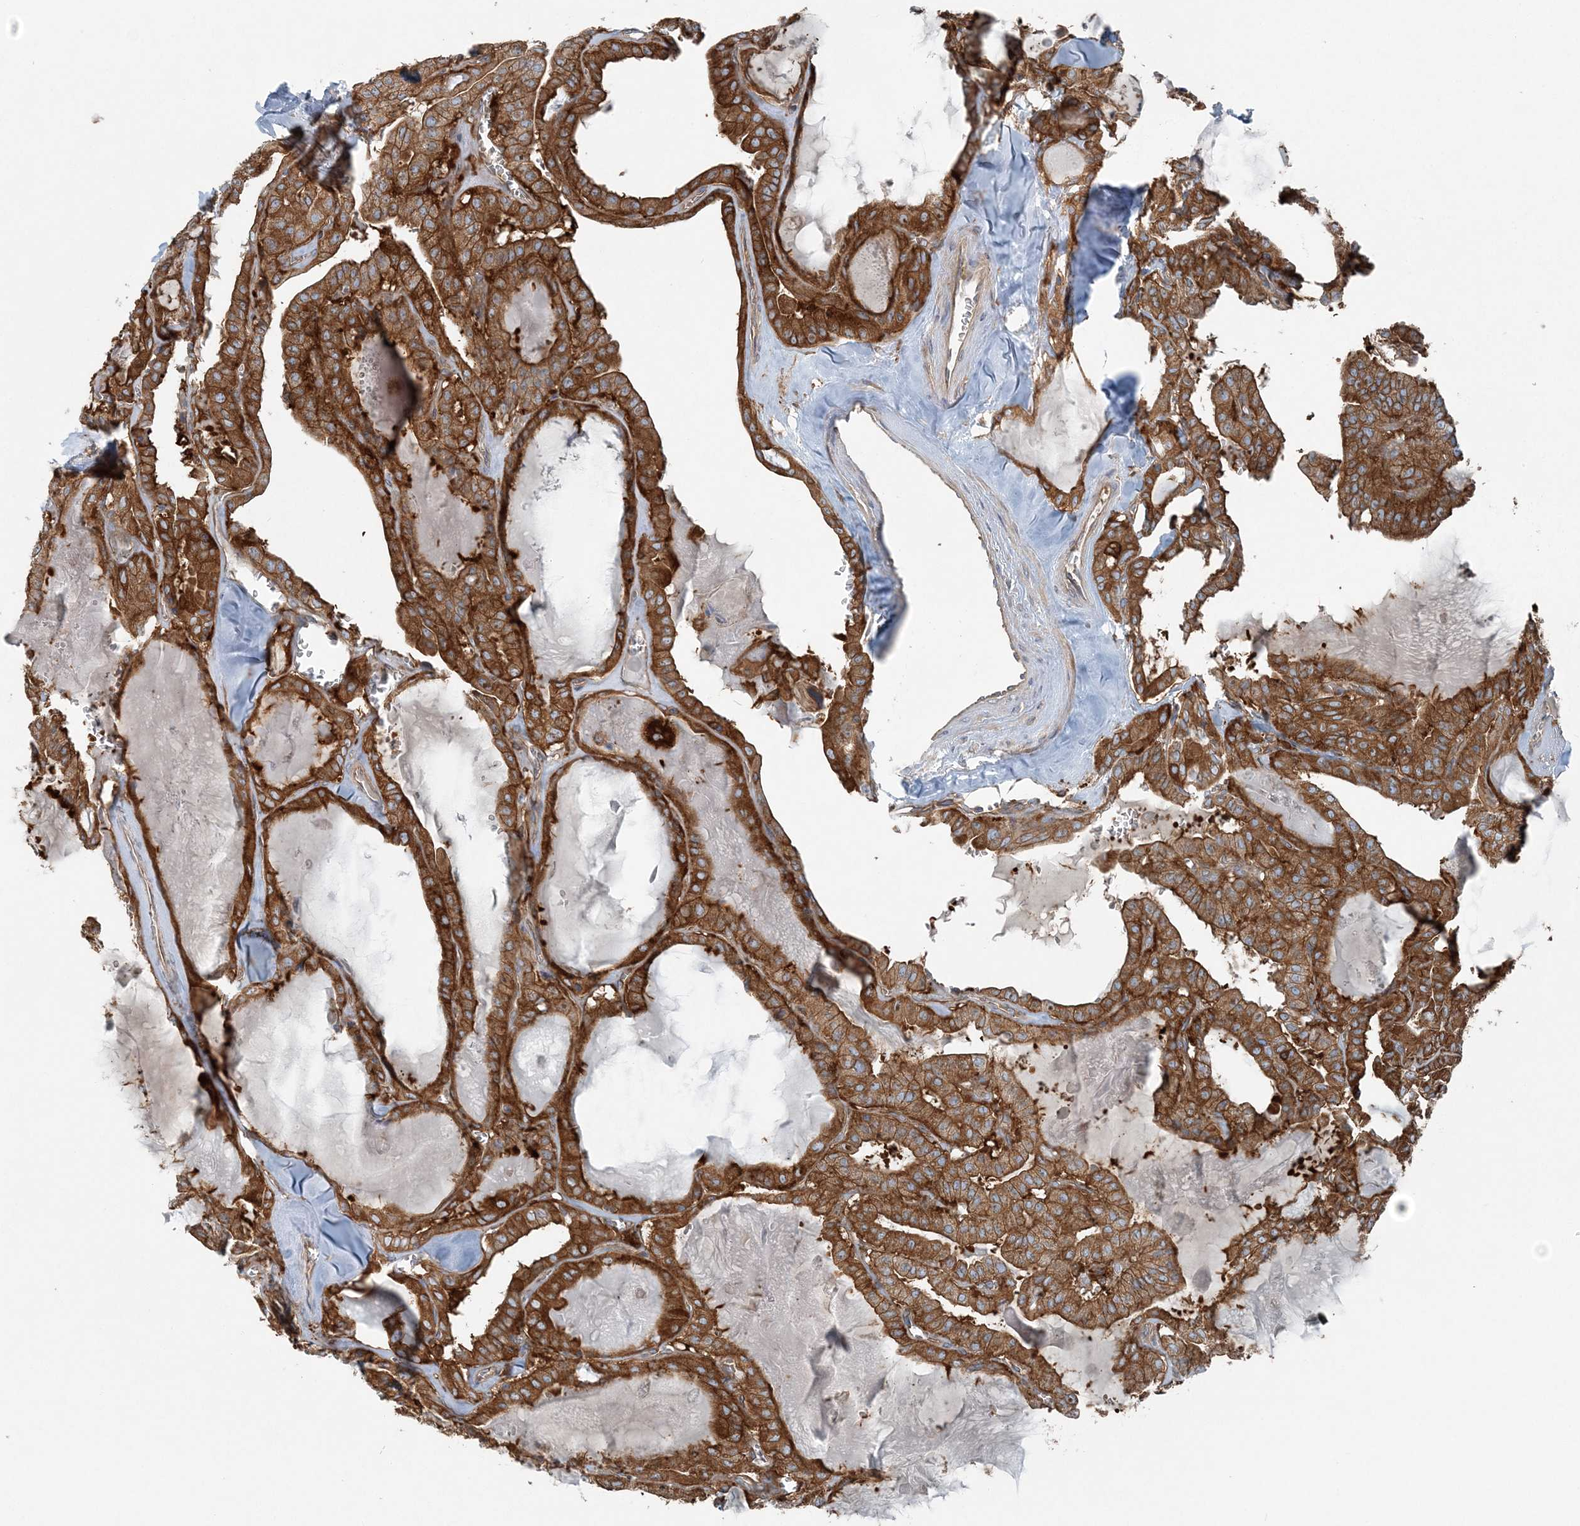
{"staining": {"intensity": "strong", "quantity": ">75%", "location": "cytoplasmic/membranous"}, "tissue": "thyroid cancer", "cell_type": "Tumor cells", "image_type": "cancer", "snomed": [{"axis": "morphology", "description": "Papillary adenocarcinoma, NOS"}, {"axis": "topography", "description": "Thyroid gland"}], "caption": "Protein expression analysis of thyroid cancer reveals strong cytoplasmic/membranous expression in about >75% of tumor cells.", "gene": "SNX2", "patient": {"sex": "male", "age": 52}}